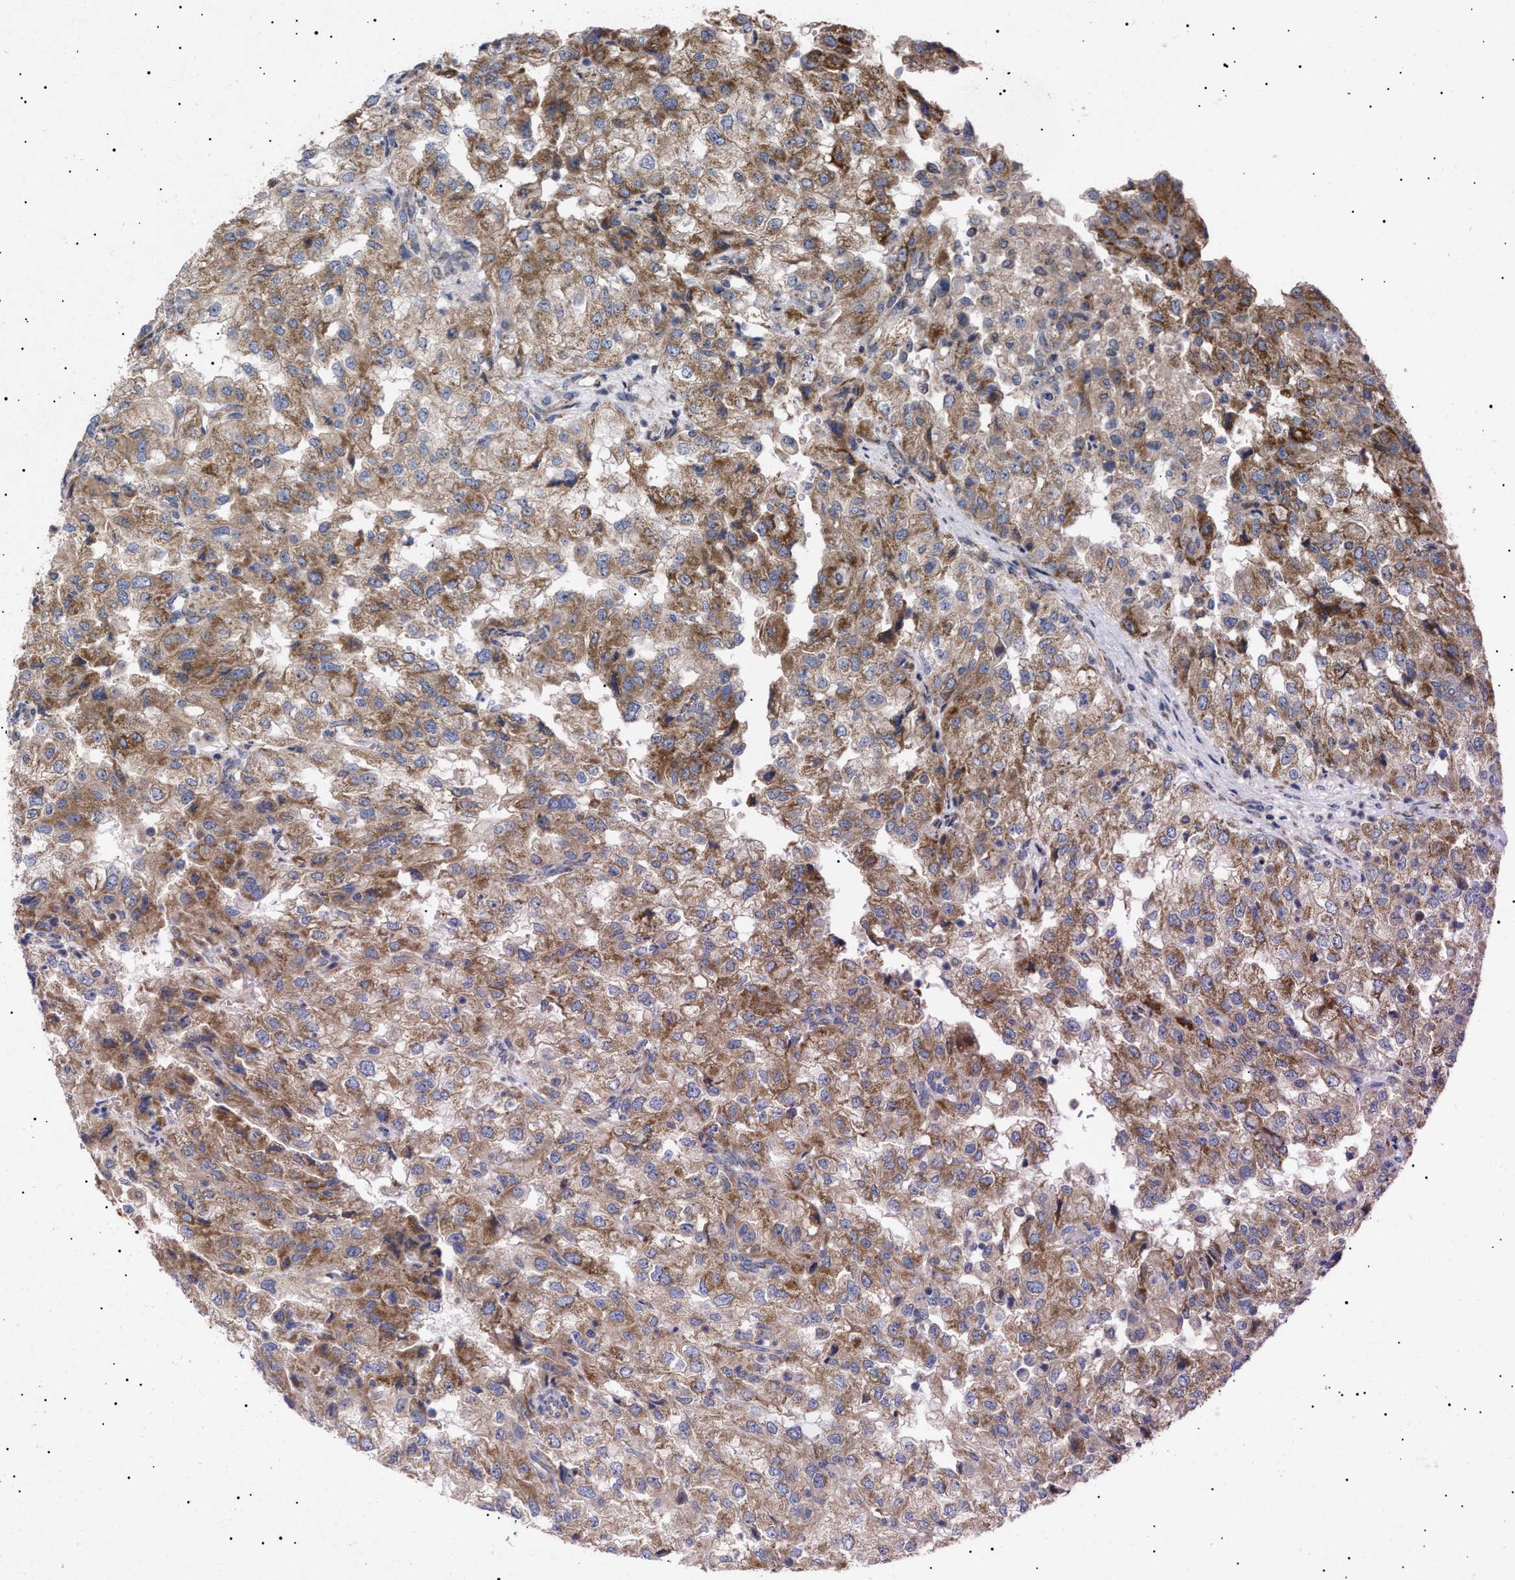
{"staining": {"intensity": "moderate", "quantity": ">75%", "location": "cytoplasmic/membranous"}, "tissue": "renal cancer", "cell_type": "Tumor cells", "image_type": "cancer", "snomed": [{"axis": "morphology", "description": "Adenocarcinoma, NOS"}, {"axis": "topography", "description": "Kidney"}], "caption": "IHC (DAB (3,3'-diaminobenzidine)) staining of renal cancer shows moderate cytoplasmic/membranous protein positivity in approximately >75% of tumor cells.", "gene": "MRPL10", "patient": {"sex": "female", "age": 54}}